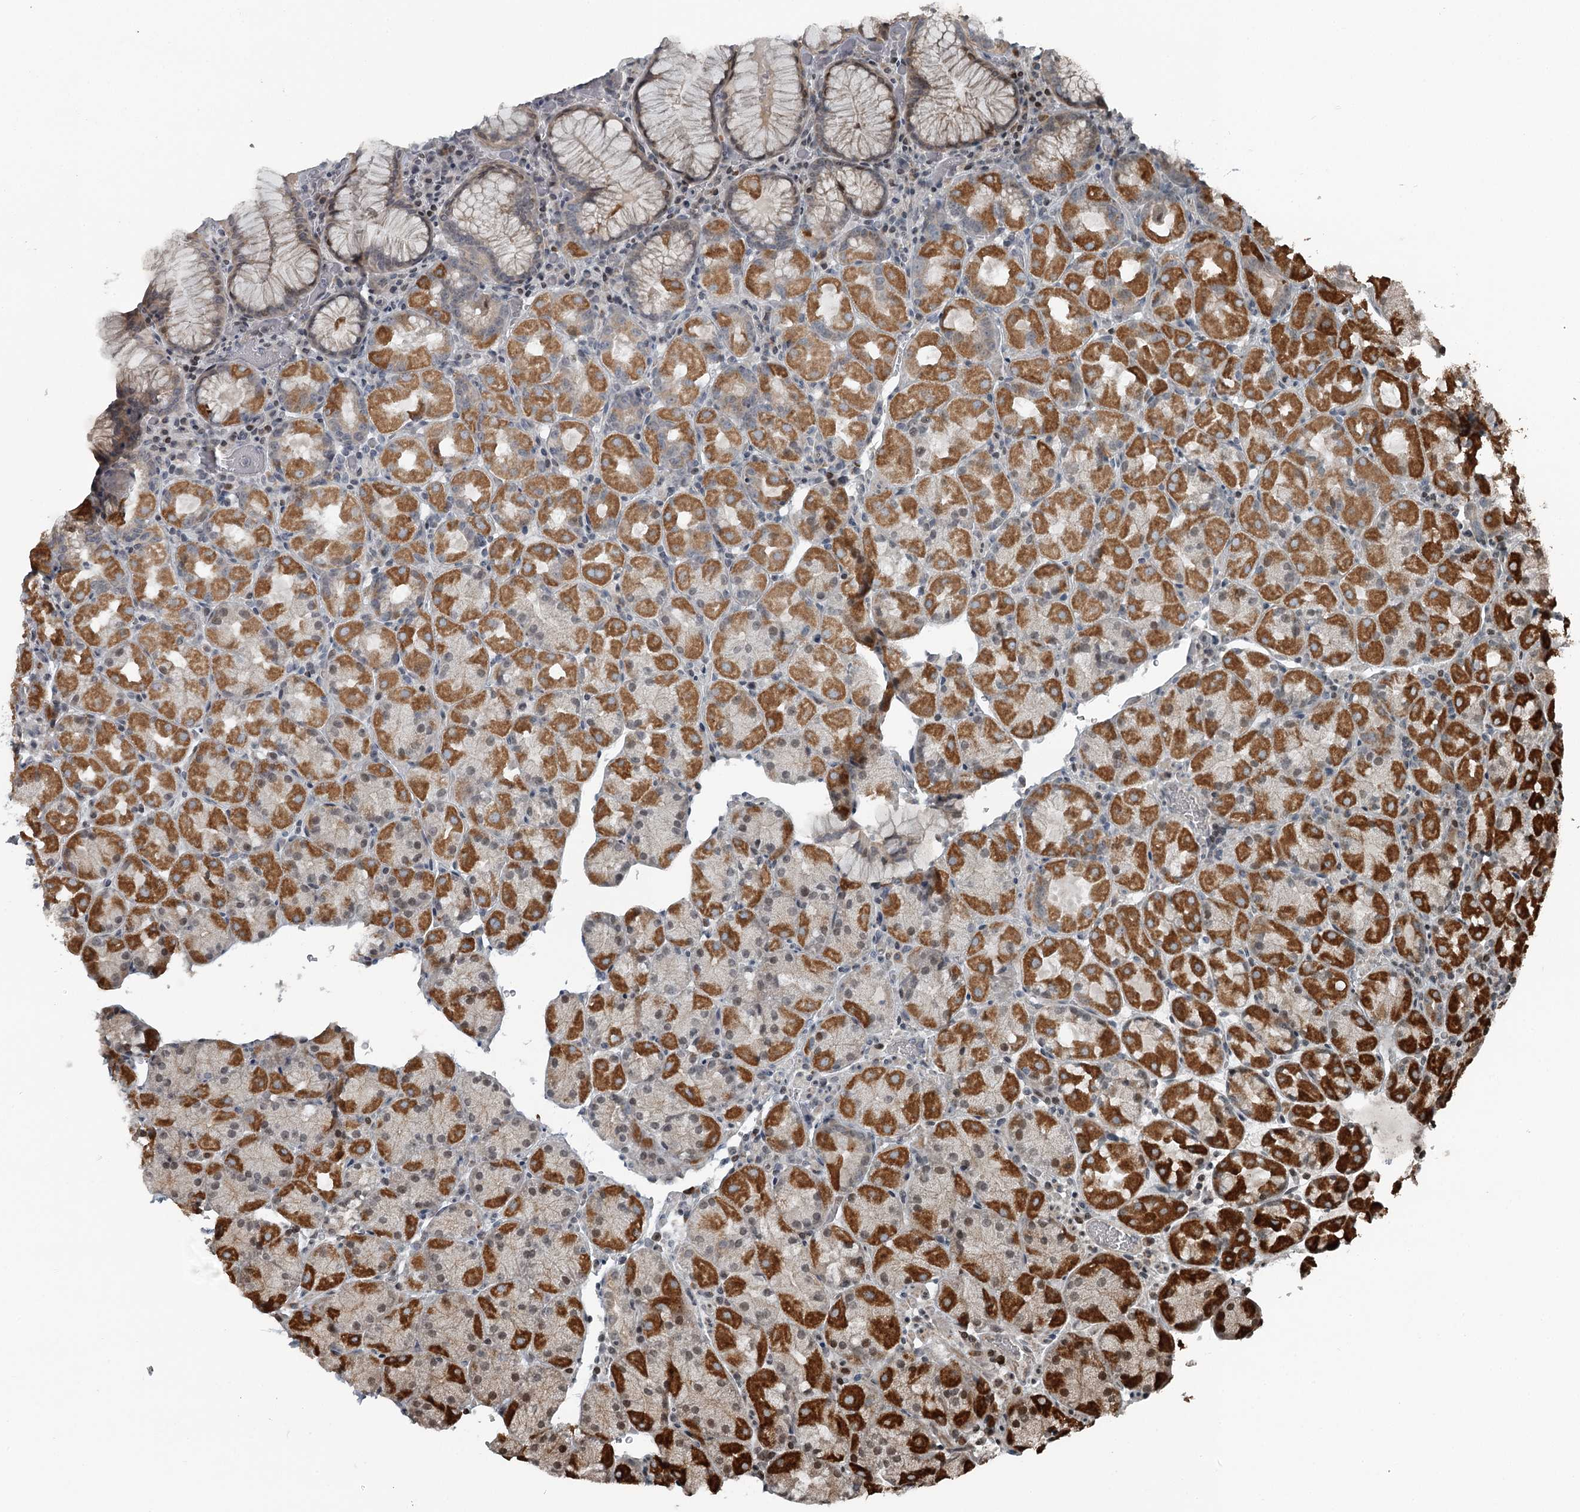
{"staining": {"intensity": "strong", "quantity": "25%-75%", "location": "cytoplasmic/membranous"}, "tissue": "stomach", "cell_type": "Glandular cells", "image_type": "normal", "snomed": [{"axis": "morphology", "description": "Normal tissue, NOS"}, {"axis": "topography", "description": "Stomach, upper"}, {"axis": "topography", "description": "Stomach, lower"}], "caption": "This photomicrograph shows normal stomach stained with IHC to label a protein in brown. The cytoplasmic/membranous of glandular cells show strong positivity for the protein. Nuclei are counter-stained blue.", "gene": "RASSF8", "patient": {"sex": "male", "age": 80}}